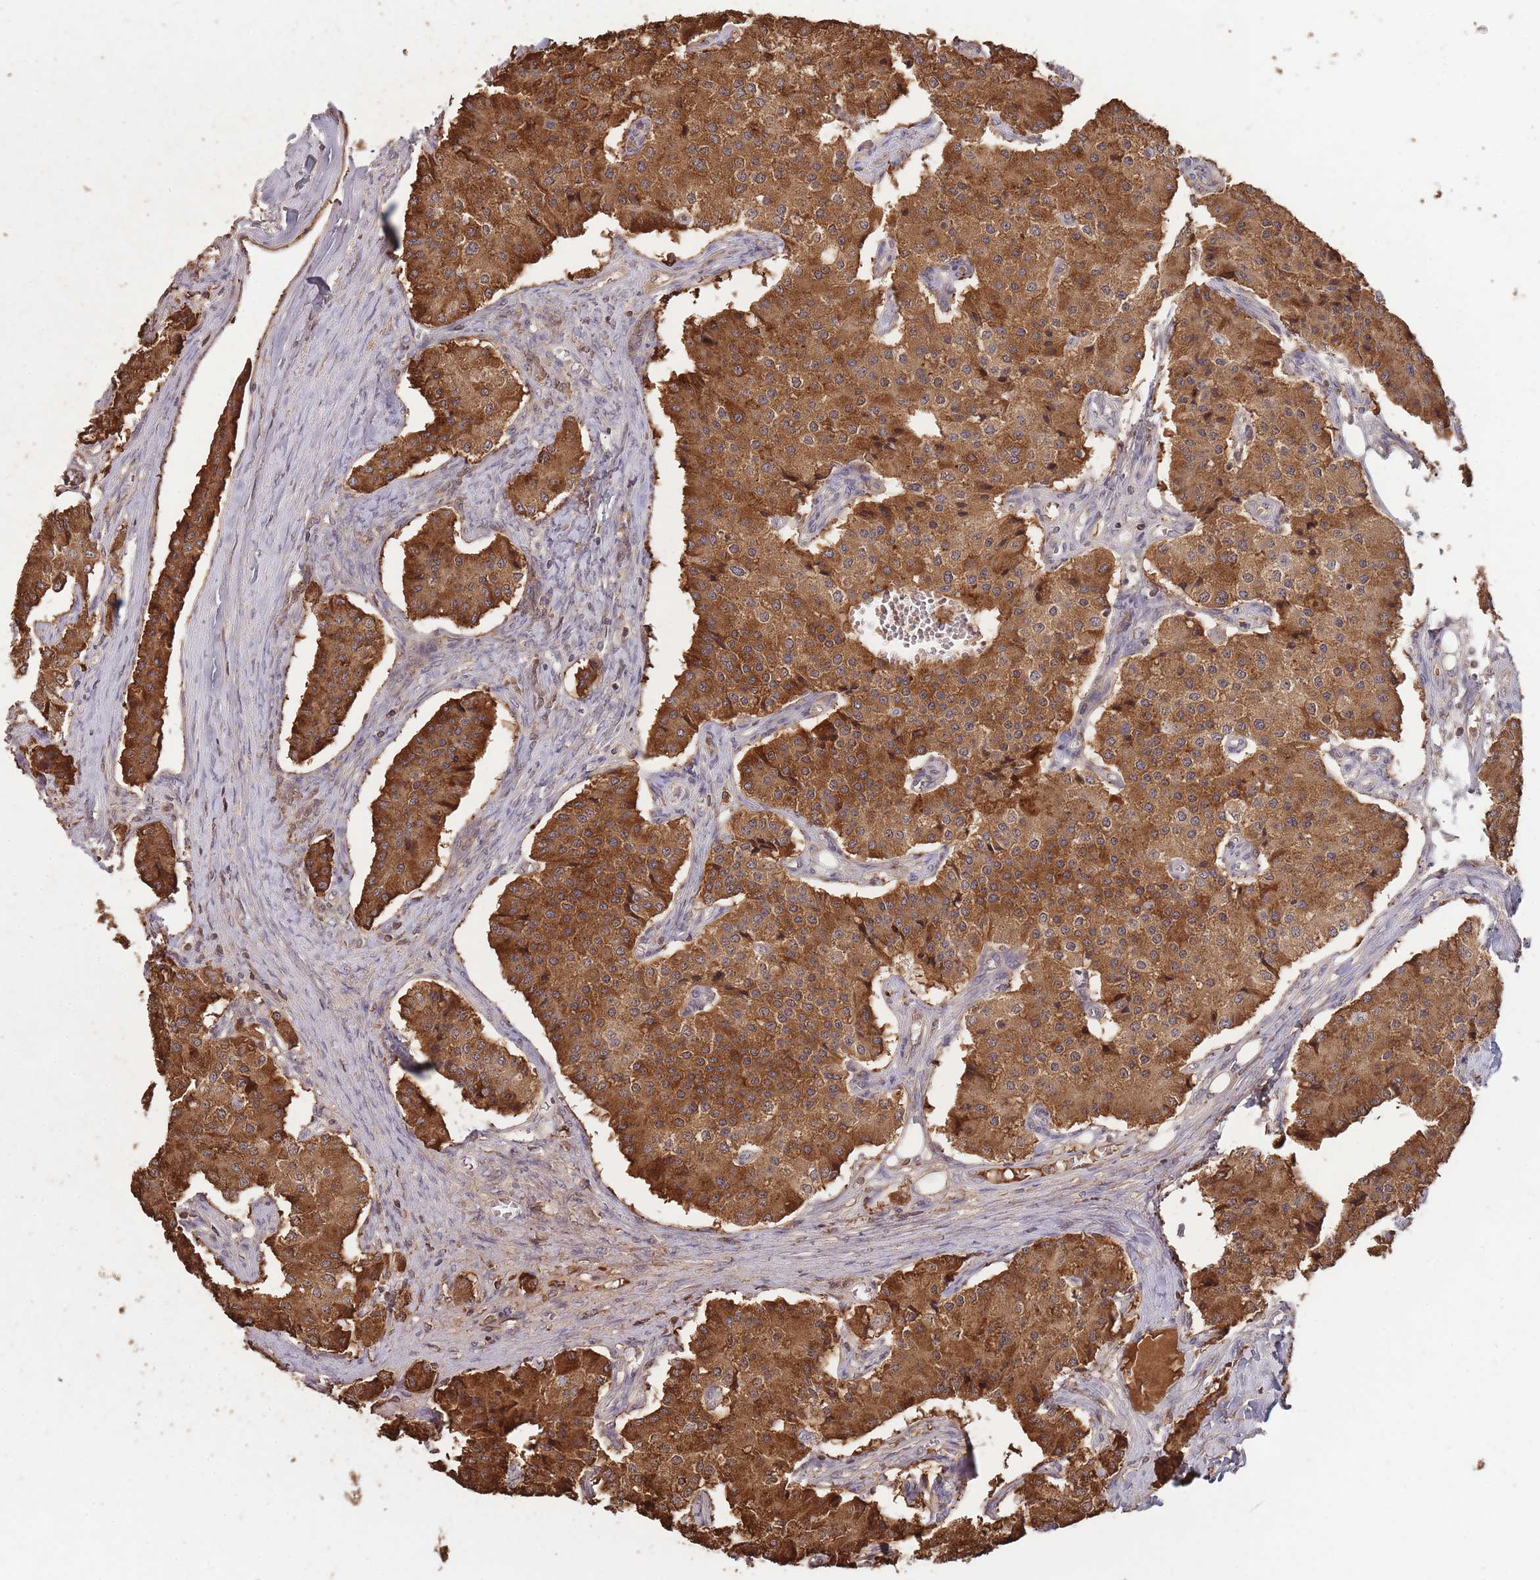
{"staining": {"intensity": "strong", "quantity": ">75%", "location": "cytoplasmic/membranous"}, "tissue": "carcinoid", "cell_type": "Tumor cells", "image_type": "cancer", "snomed": [{"axis": "morphology", "description": "Carcinoid, malignant, NOS"}, {"axis": "topography", "description": "Colon"}], "caption": "Carcinoid (malignant) tissue exhibits strong cytoplasmic/membranous expression in about >75% of tumor cells", "gene": "RALGDS", "patient": {"sex": "female", "age": 52}}